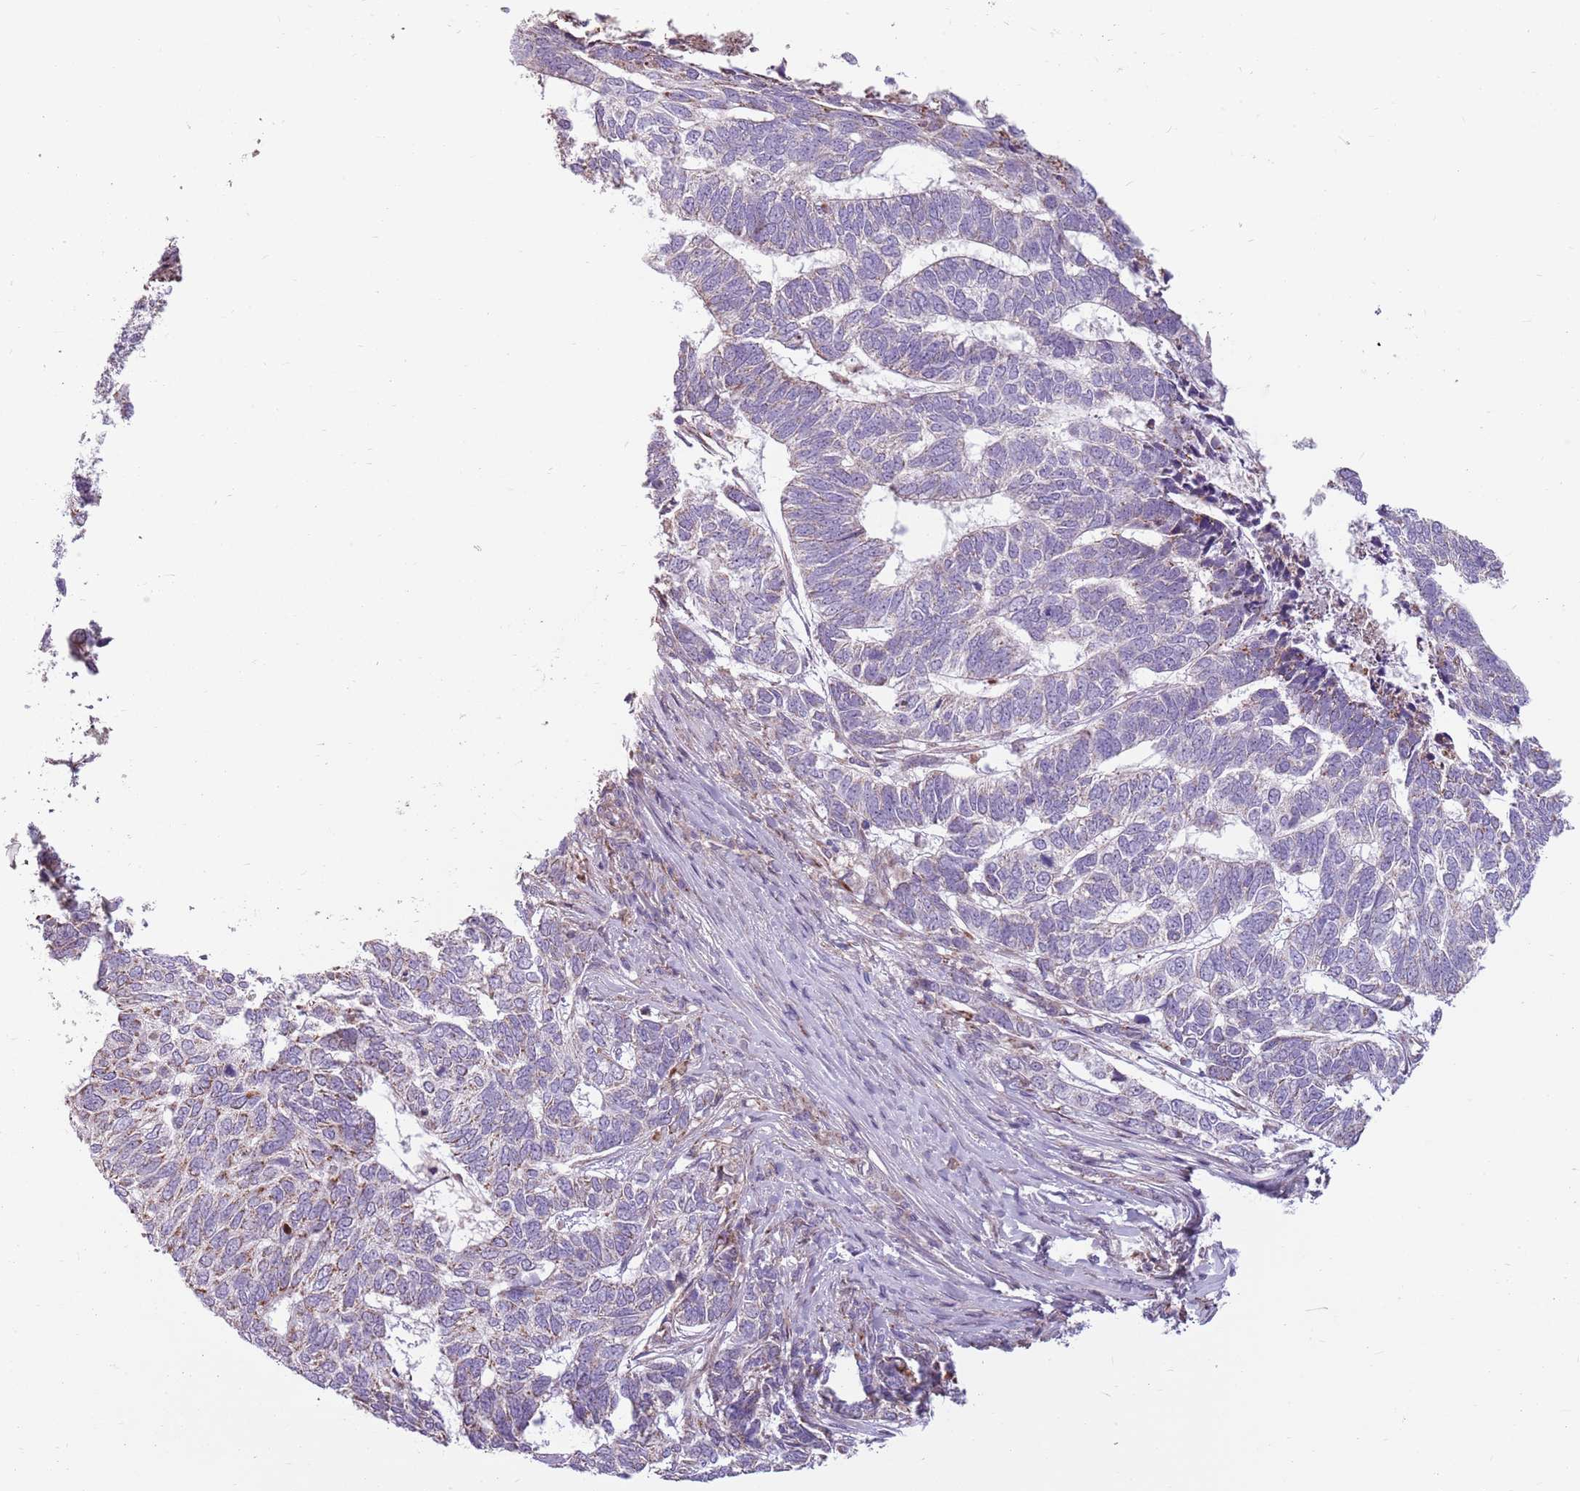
{"staining": {"intensity": "weak", "quantity": "<25%", "location": "cytoplasmic/membranous"}, "tissue": "skin cancer", "cell_type": "Tumor cells", "image_type": "cancer", "snomed": [{"axis": "morphology", "description": "Basal cell carcinoma"}, {"axis": "topography", "description": "Skin"}], "caption": "Basal cell carcinoma (skin) stained for a protein using immunohistochemistry shows no staining tumor cells.", "gene": "ZNF530", "patient": {"sex": "female", "age": 65}}